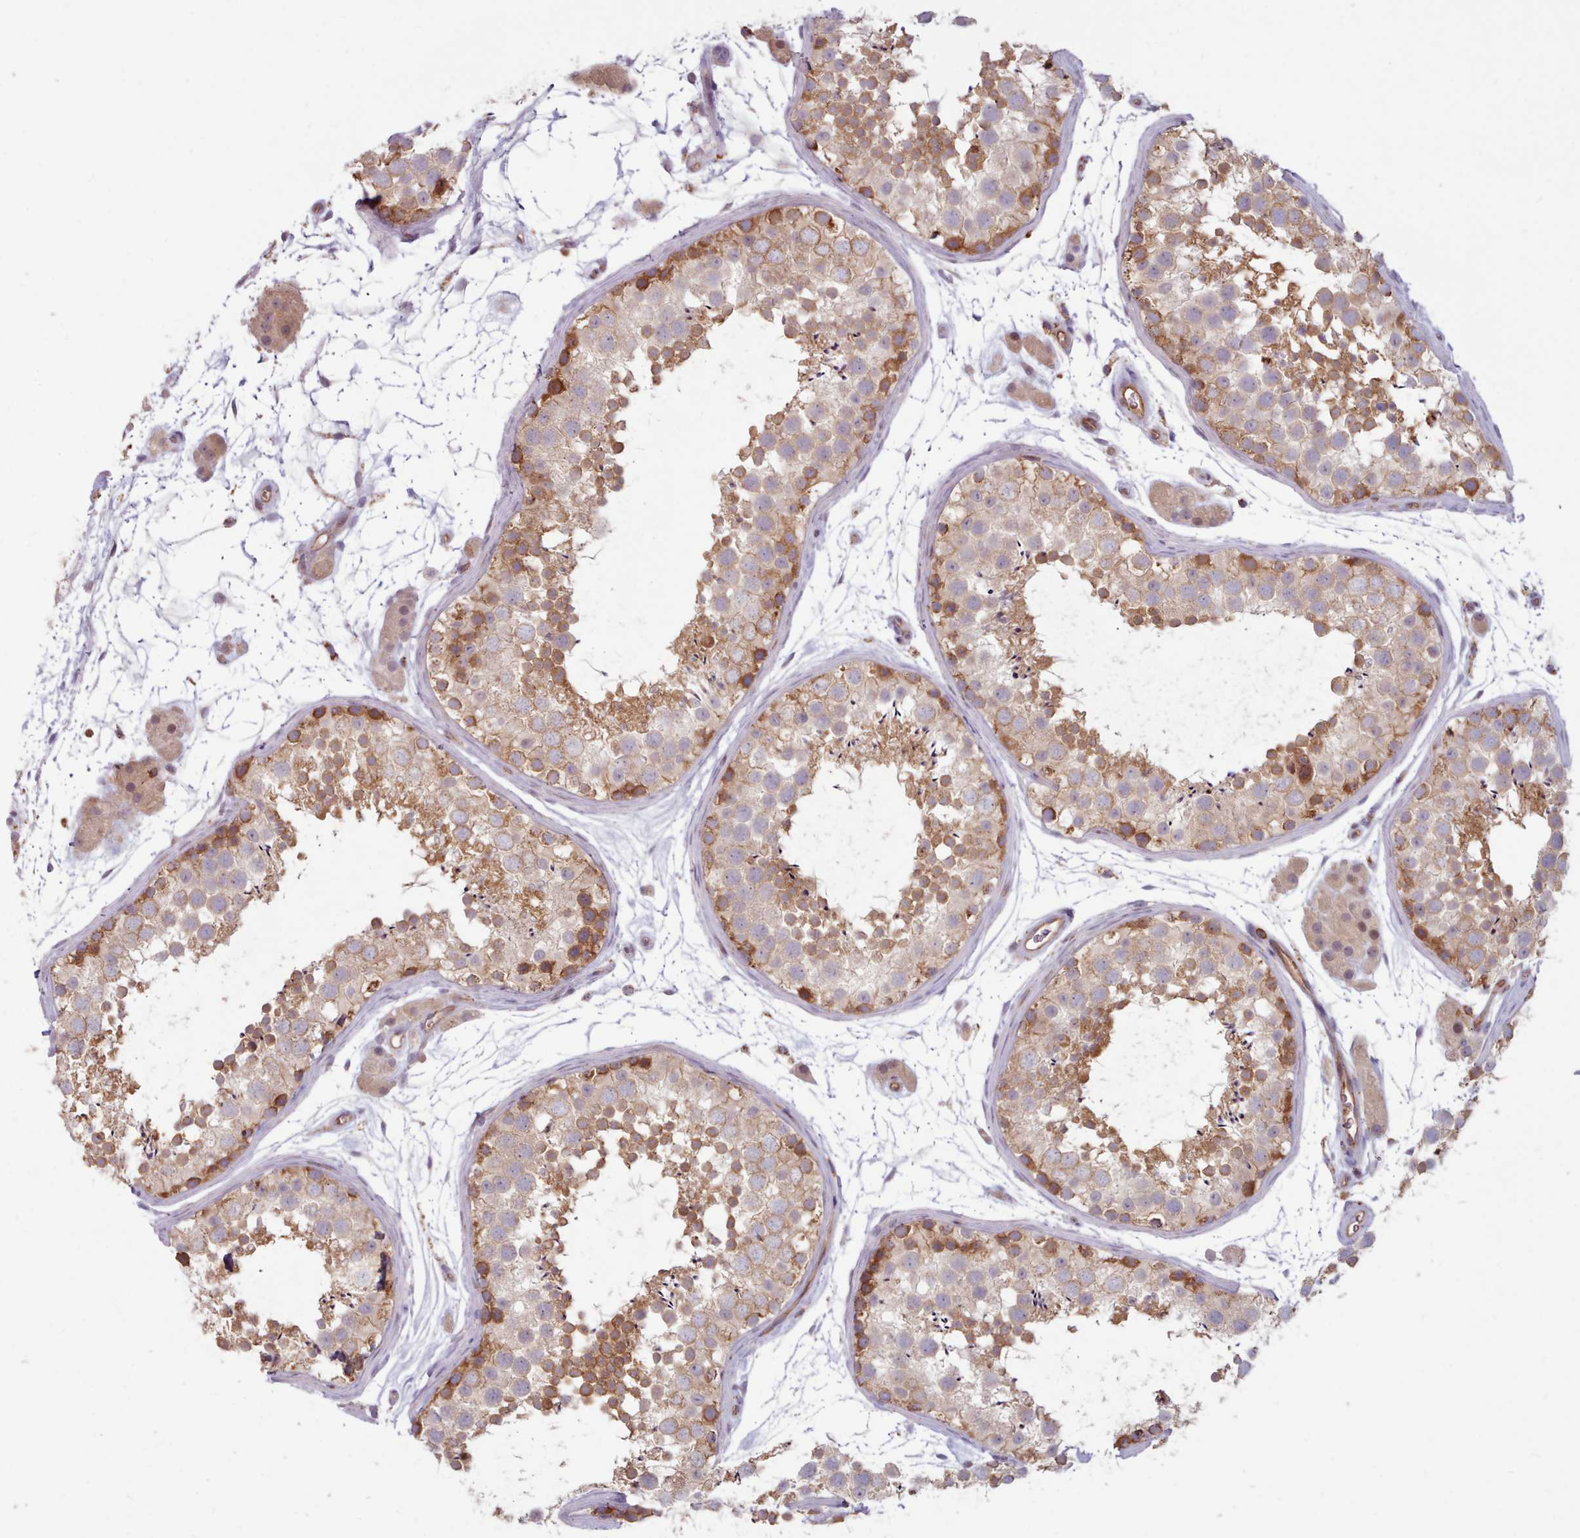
{"staining": {"intensity": "strong", "quantity": "25%-75%", "location": "cytoplasmic/membranous"}, "tissue": "testis", "cell_type": "Cells in seminiferous ducts", "image_type": "normal", "snomed": [{"axis": "morphology", "description": "Normal tissue, NOS"}, {"axis": "topography", "description": "Testis"}], "caption": "Benign testis displays strong cytoplasmic/membranous positivity in about 25%-75% of cells in seminiferous ducts, visualized by immunohistochemistry.", "gene": "CRYBG1", "patient": {"sex": "male", "age": 41}}